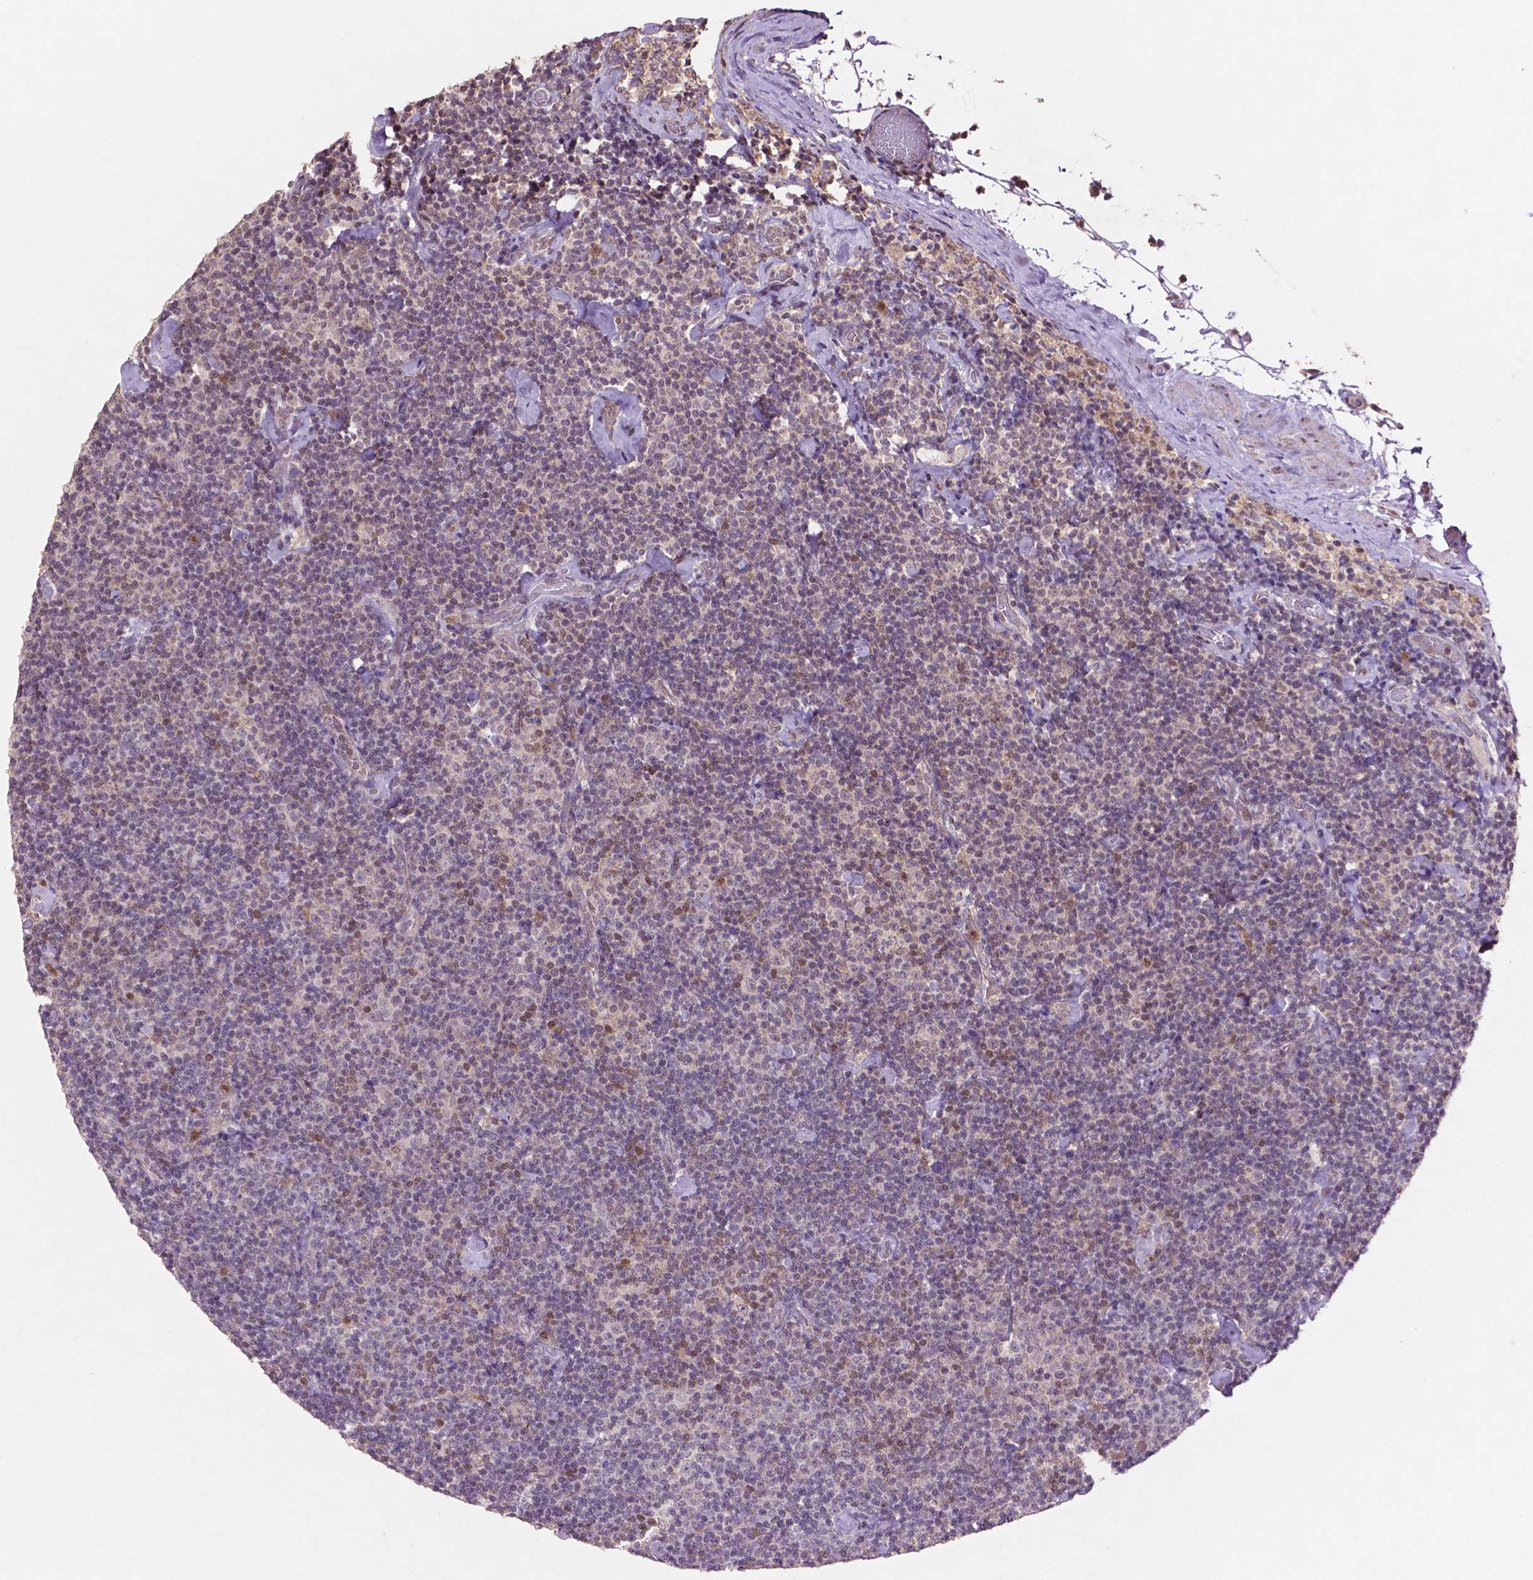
{"staining": {"intensity": "moderate", "quantity": "<25%", "location": "nuclear"}, "tissue": "lymphoma", "cell_type": "Tumor cells", "image_type": "cancer", "snomed": [{"axis": "morphology", "description": "Malignant lymphoma, non-Hodgkin's type, Low grade"}, {"axis": "topography", "description": "Lymph node"}], "caption": "Tumor cells demonstrate low levels of moderate nuclear expression in about <25% of cells in human lymphoma. The protein is shown in brown color, while the nuclei are stained blue.", "gene": "GLRX", "patient": {"sex": "male", "age": 81}}